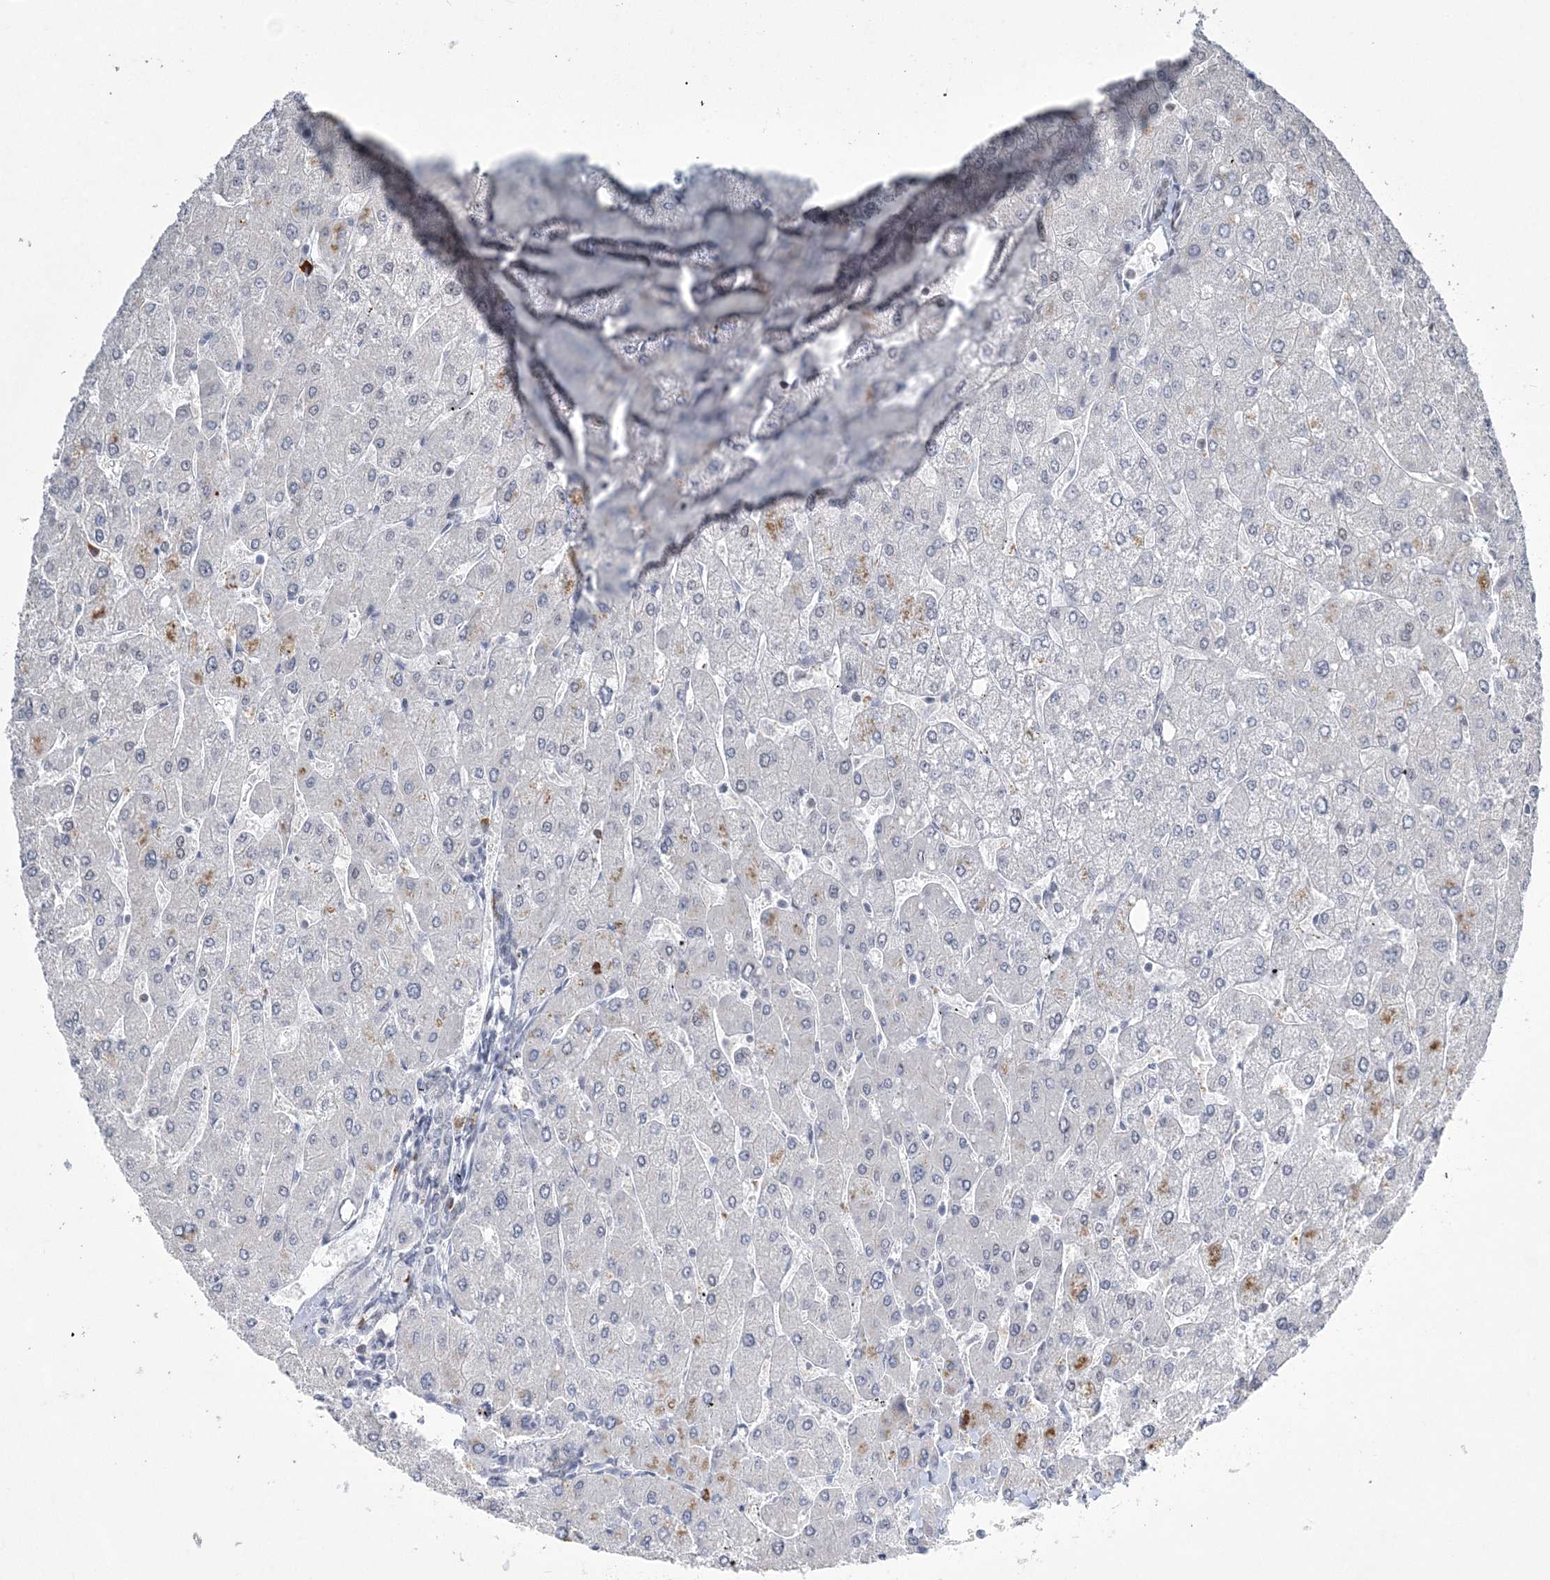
{"staining": {"intensity": "moderate", "quantity": "25%-75%", "location": "nuclear"}, "tissue": "liver", "cell_type": "Cholangiocytes", "image_type": "normal", "snomed": [{"axis": "morphology", "description": "Normal tissue, NOS"}, {"axis": "topography", "description": "Liver"}], "caption": "Protein staining of normal liver displays moderate nuclear staining in approximately 25%-75% of cholangiocytes.", "gene": "ZBTB7A", "patient": {"sex": "male", "age": 55}}